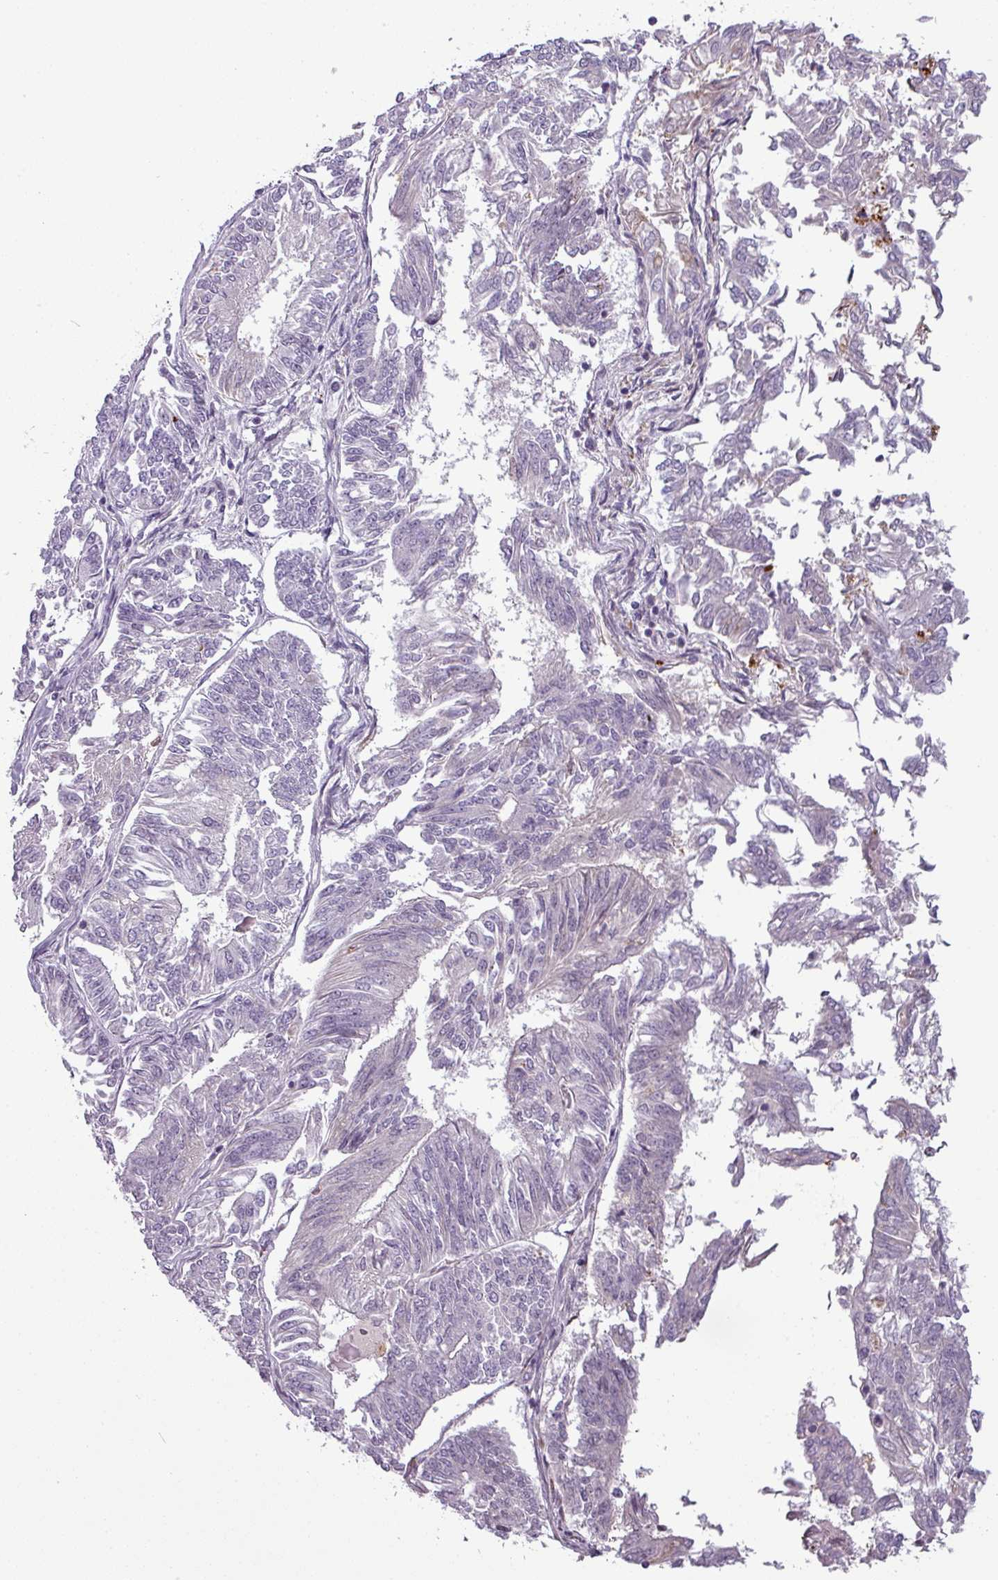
{"staining": {"intensity": "negative", "quantity": "none", "location": "none"}, "tissue": "endometrial cancer", "cell_type": "Tumor cells", "image_type": "cancer", "snomed": [{"axis": "morphology", "description": "Adenocarcinoma, NOS"}, {"axis": "topography", "description": "Endometrium"}], "caption": "IHC of human endometrial cancer demonstrates no positivity in tumor cells.", "gene": "TMEFF1", "patient": {"sex": "female", "age": 58}}